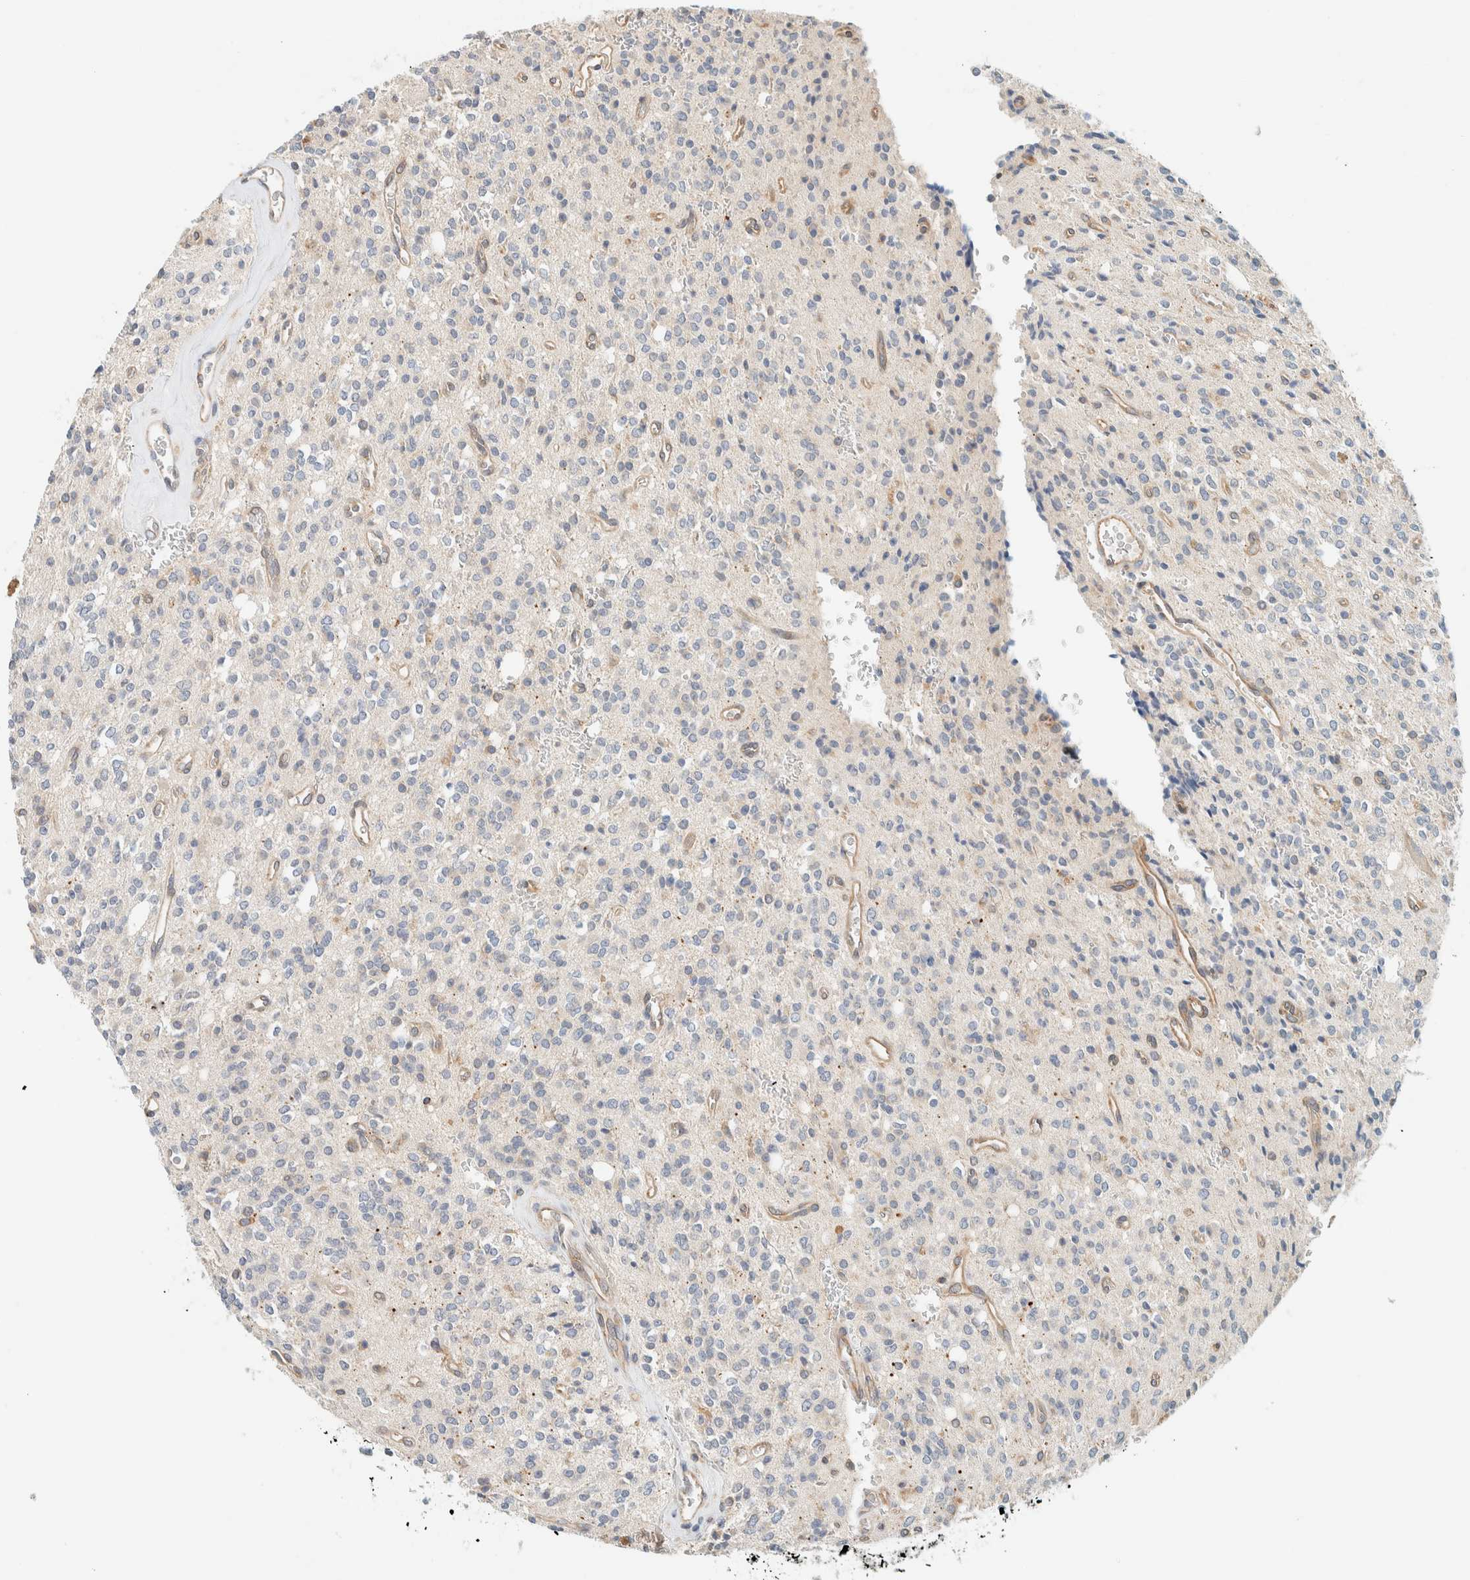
{"staining": {"intensity": "negative", "quantity": "none", "location": "none"}, "tissue": "glioma", "cell_type": "Tumor cells", "image_type": "cancer", "snomed": [{"axis": "morphology", "description": "Glioma, malignant, High grade"}, {"axis": "topography", "description": "Brain"}], "caption": "The histopathology image reveals no significant expression in tumor cells of glioma.", "gene": "SUMF2", "patient": {"sex": "male", "age": 34}}